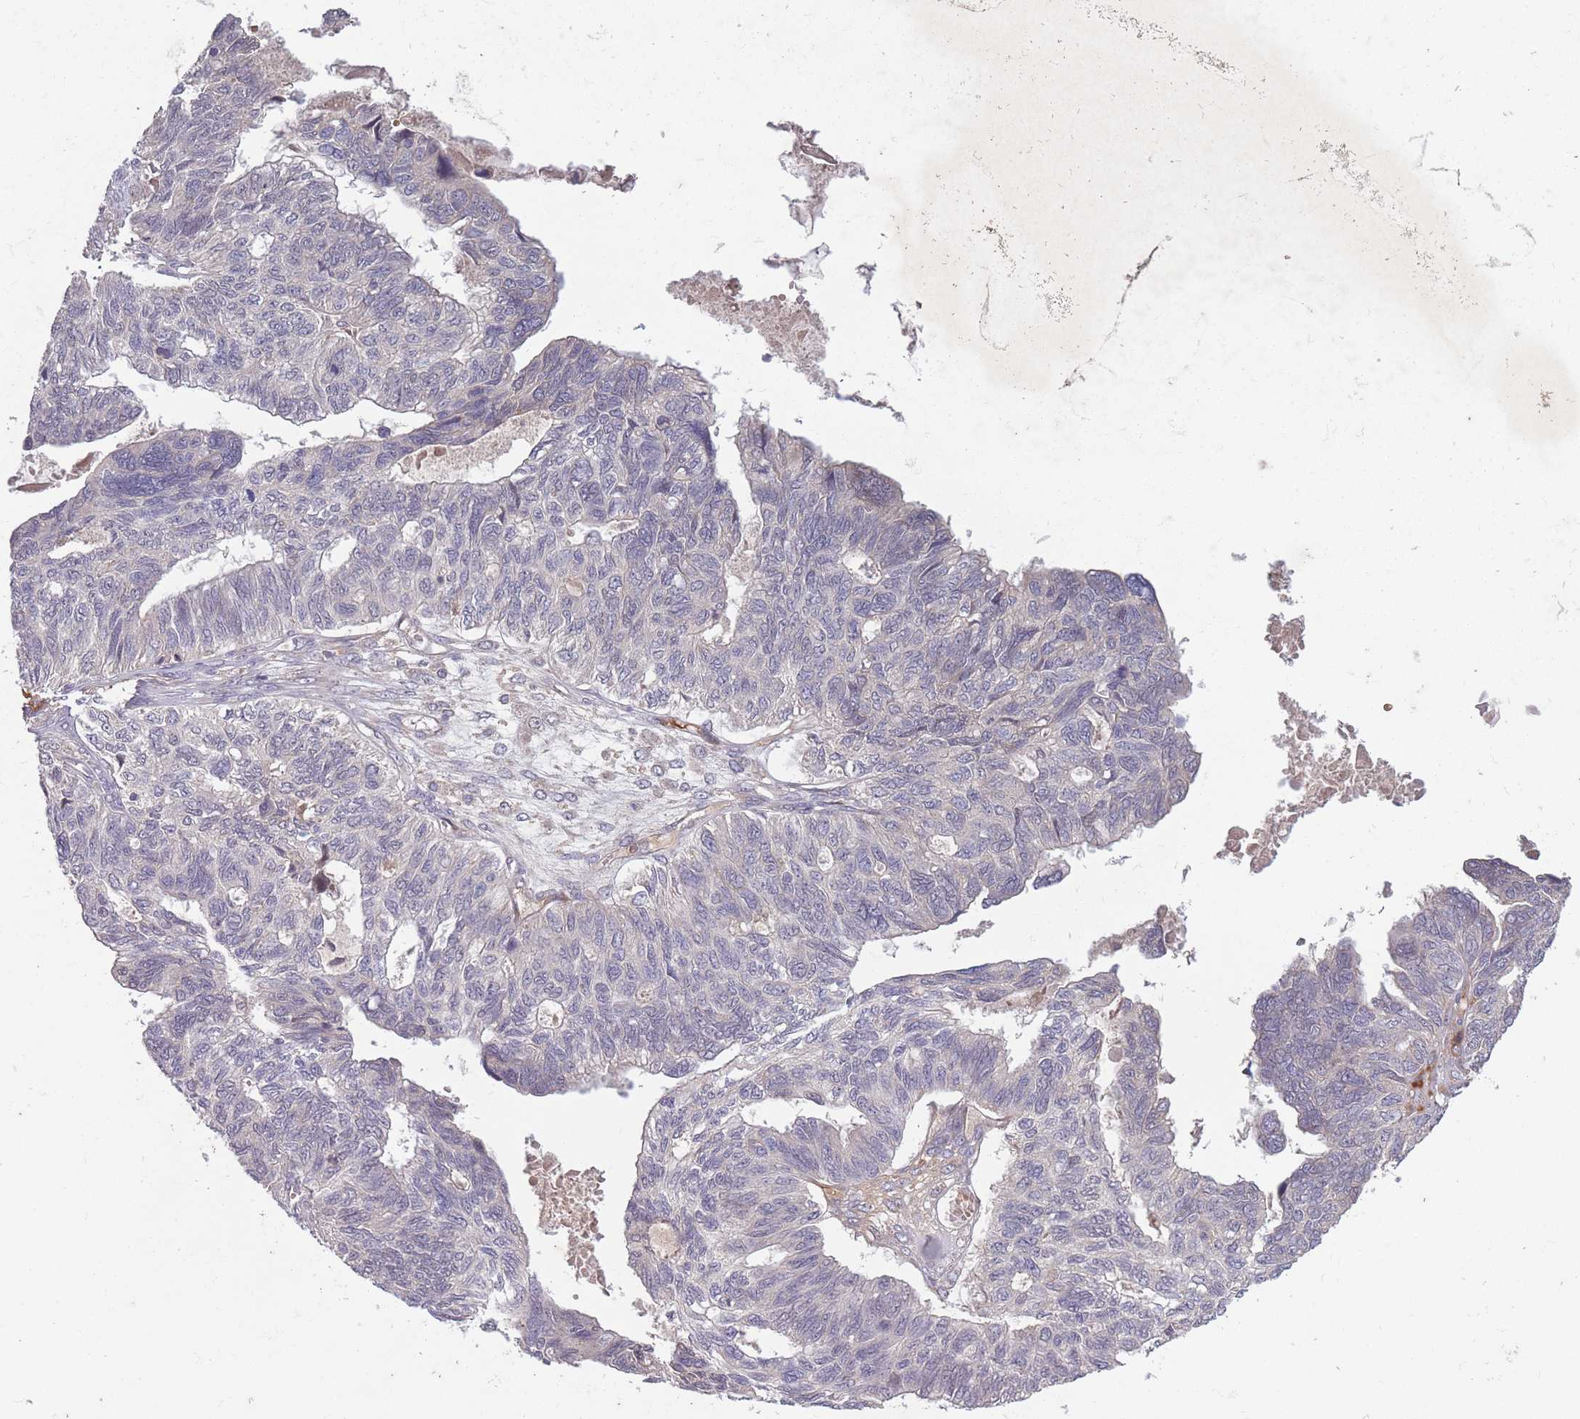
{"staining": {"intensity": "negative", "quantity": "none", "location": "none"}, "tissue": "ovarian cancer", "cell_type": "Tumor cells", "image_type": "cancer", "snomed": [{"axis": "morphology", "description": "Cystadenocarcinoma, serous, NOS"}, {"axis": "topography", "description": "Ovary"}], "caption": "DAB (3,3'-diaminobenzidine) immunohistochemical staining of human serous cystadenocarcinoma (ovarian) demonstrates no significant staining in tumor cells.", "gene": "OR2V2", "patient": {"sex": "female", "age": 79}}